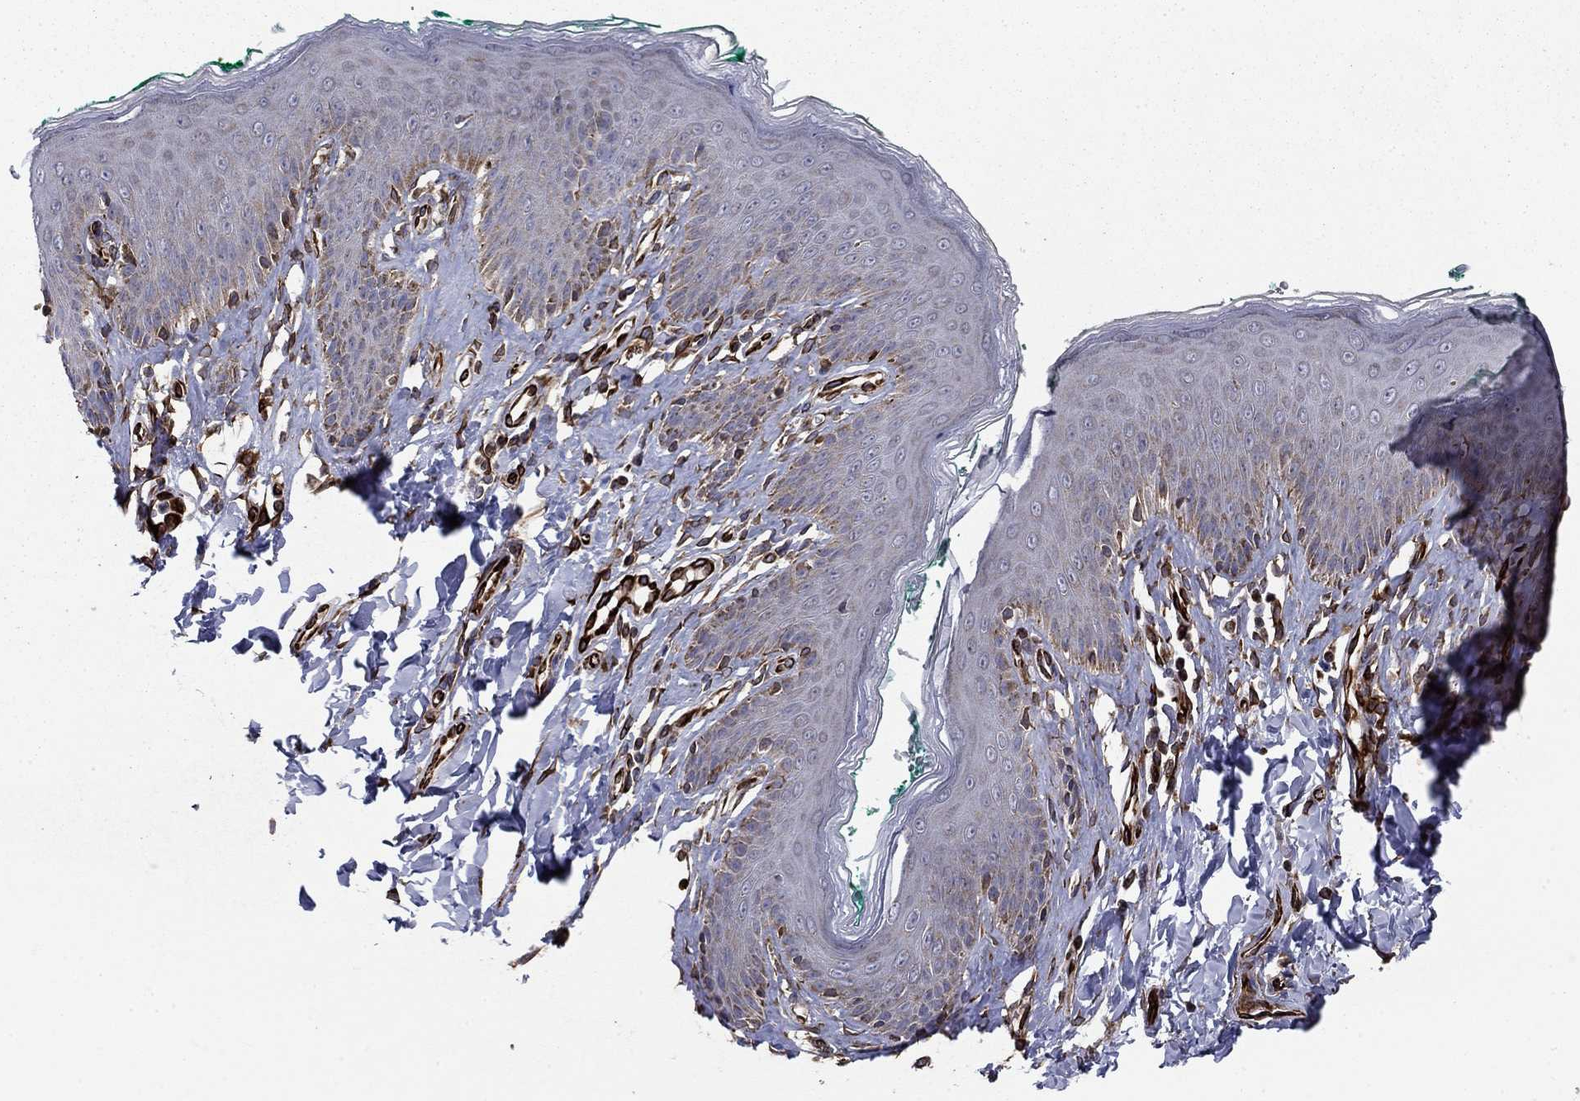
{"staining": {"intensity": "negative", "quantity": "none", "location": "none"}, "tissue": "skin", "cell_type": "Epidermal cells", "image_type": "normal", "snomed": [{"axis": "morphology", "description": "Normal tissue, NOS"}, {"axis": "topography", "description": "Vulva"}], "caption": "An image of skin stained for a protein shows no brown staining in epidermal cells.", "gene": "NDUFC1", "patient": {"sex": "female", "age": 66}}